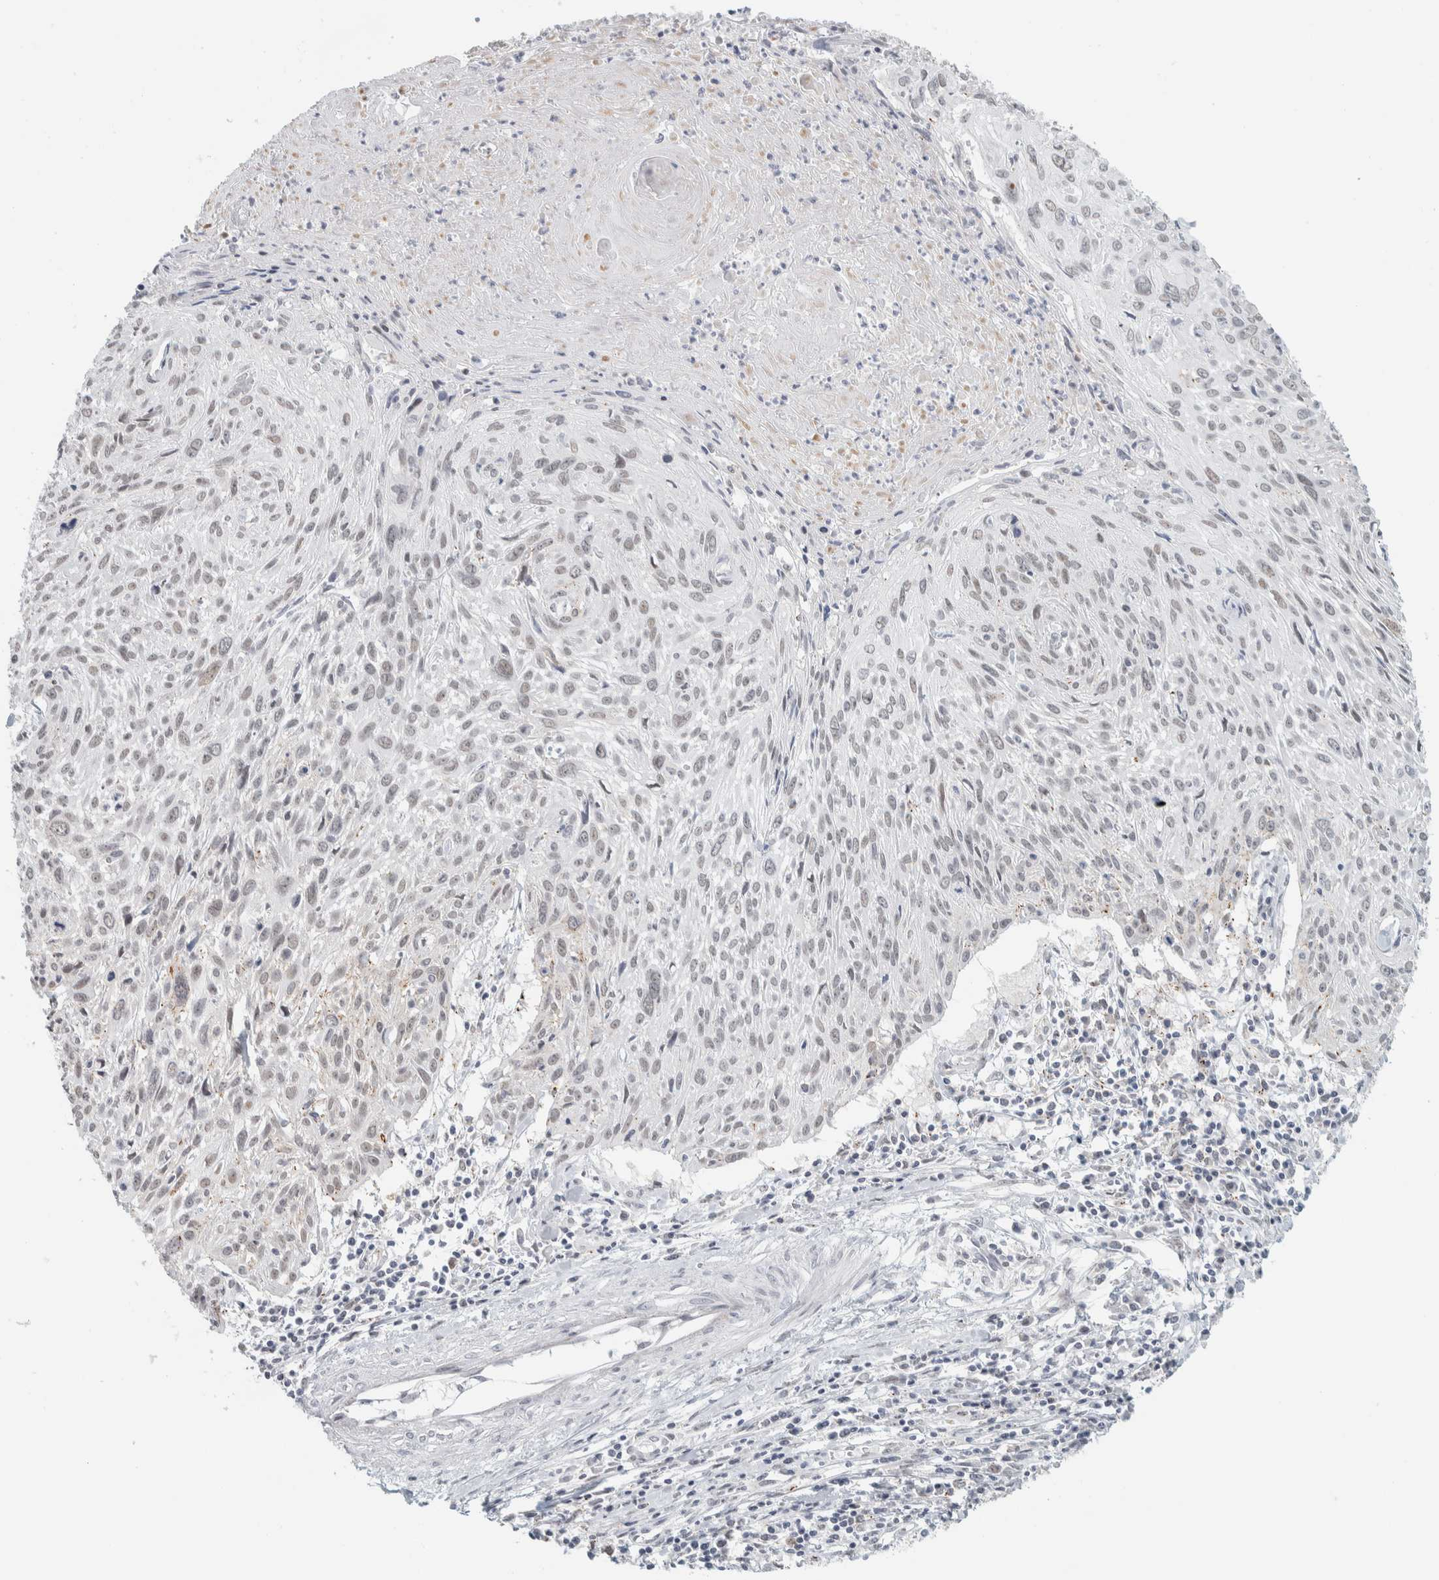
{"staining": {"intensity": "weak", "quantity": "<25%", "location": "nuclear"}, "tissue": "cervical cancer", "cell_type": "Tumor cells", "image_type": "cancer", "snomed": [{"axis": "morphology", "description": "Squamous cell carcinoma, NOS"}, {"axis": "topography", "description": "Cervix"}], "caption": "This histopathology image is of cervical cancer (squamous cell carcinoma) stained with immunohistochemistry (IHC) to label a protein in brown with the nuclei are counter-stained blue. There is no positivity in tumor cells. (Stains: DAB IHC with hematoxylin counter stain, Microscopy: brightfield microscopy at high magnification).", "gene": "CDH17", "patient": {"sex": "female", "age": 51}}